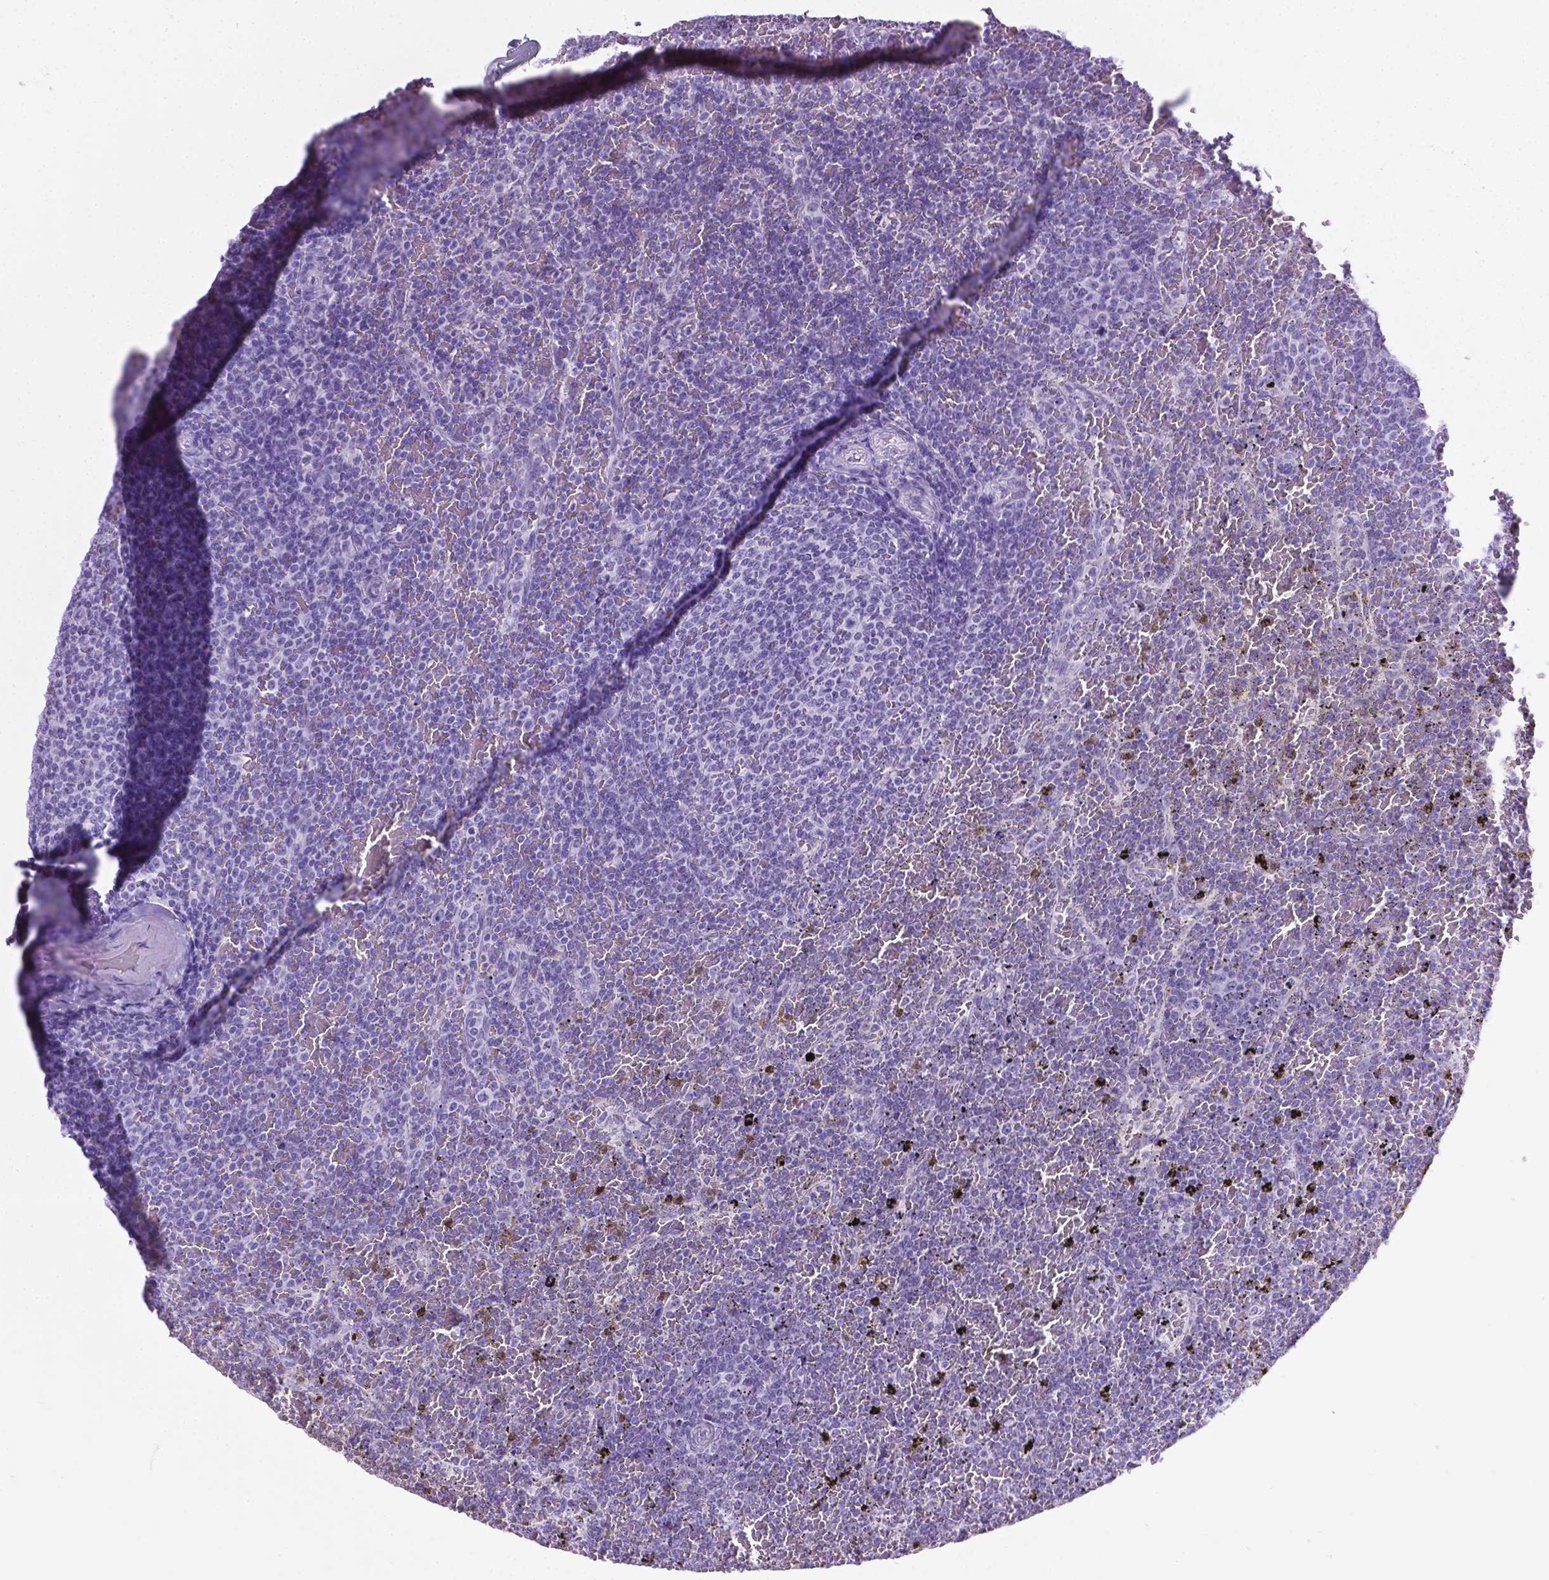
{"staining": {"intensity": "negative", "quantity": "none", "location": "none"}, "tissue": "lymphoma", "cell_type": "Tumor cells", "image_type": "cancer", "snomed": [{"axis": "morphology", "description": "Malignant lymphoma, non-Hodgkin's type, Low grade"}, {"axis": "topography", "description": "Spleen"}], "caption": "Immunohistochemistry (IHC) image of human malignant lymphoma, non-Hodgkin's type (low-grade) stained for a protein (brown), which shows no staining in tumor cells.", "gene": "LELP1", "patient": {"sex": "female", "age": 77}}